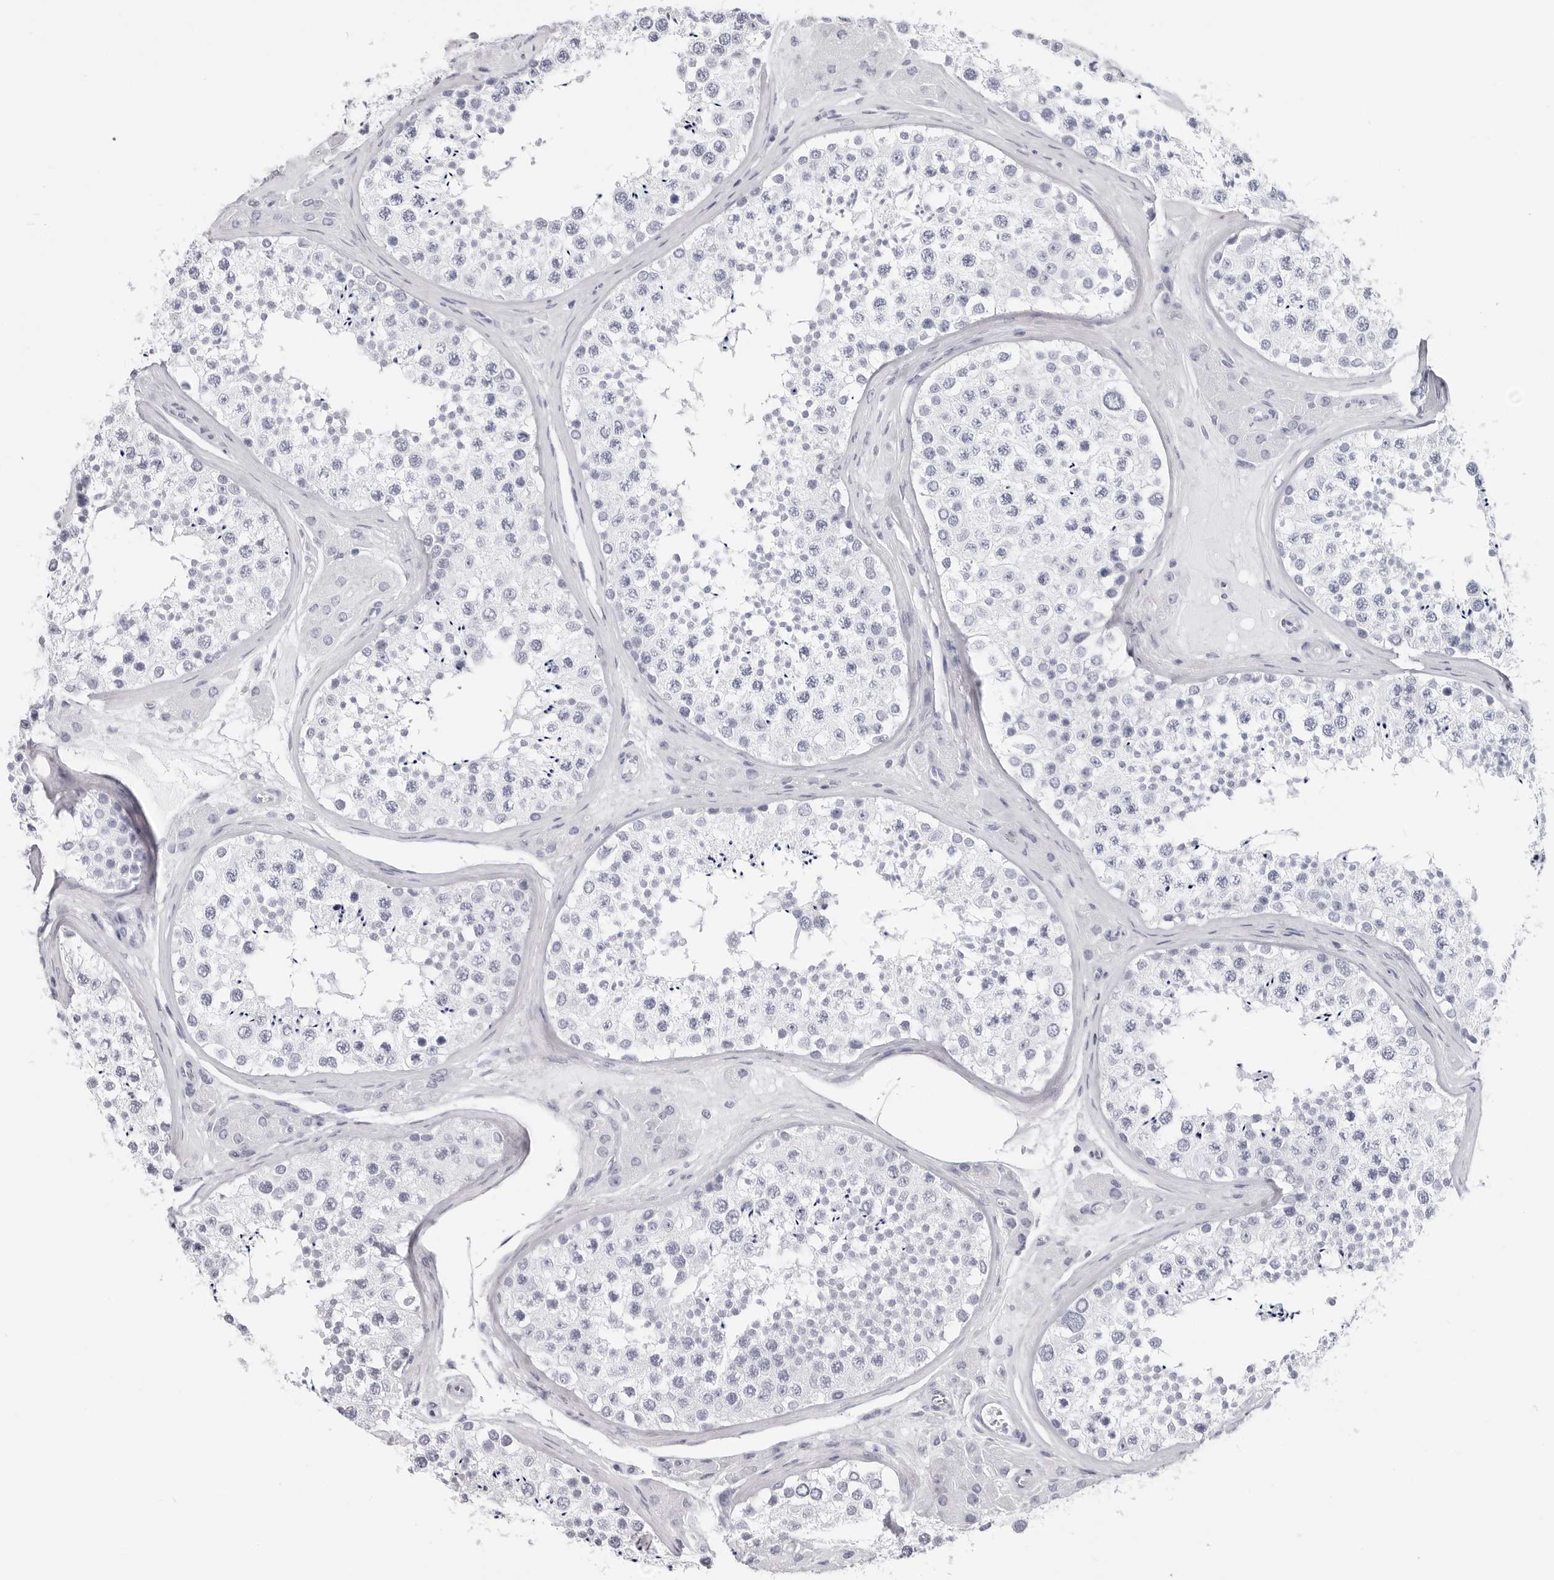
{"staining": {"intensity": "negative", "quantity": "none", "location": "none"}, "tissue": "testis", "cell_type": "Cells in seminiferous ducts", "image_type": "normal", "snomed": [{"axis": "morphology", "description": "Normal tissue, NOS"}, {"axis": "topography", "description": "Testis"}], "caption": "Immunohistochemistry (IHC) histopathology image of benign human testis stained for a protein (brown), which reveals no staining in cells in seminiferous ducts.", "gene": "CST2", "patient": {"sex": "male", "age": 46}}